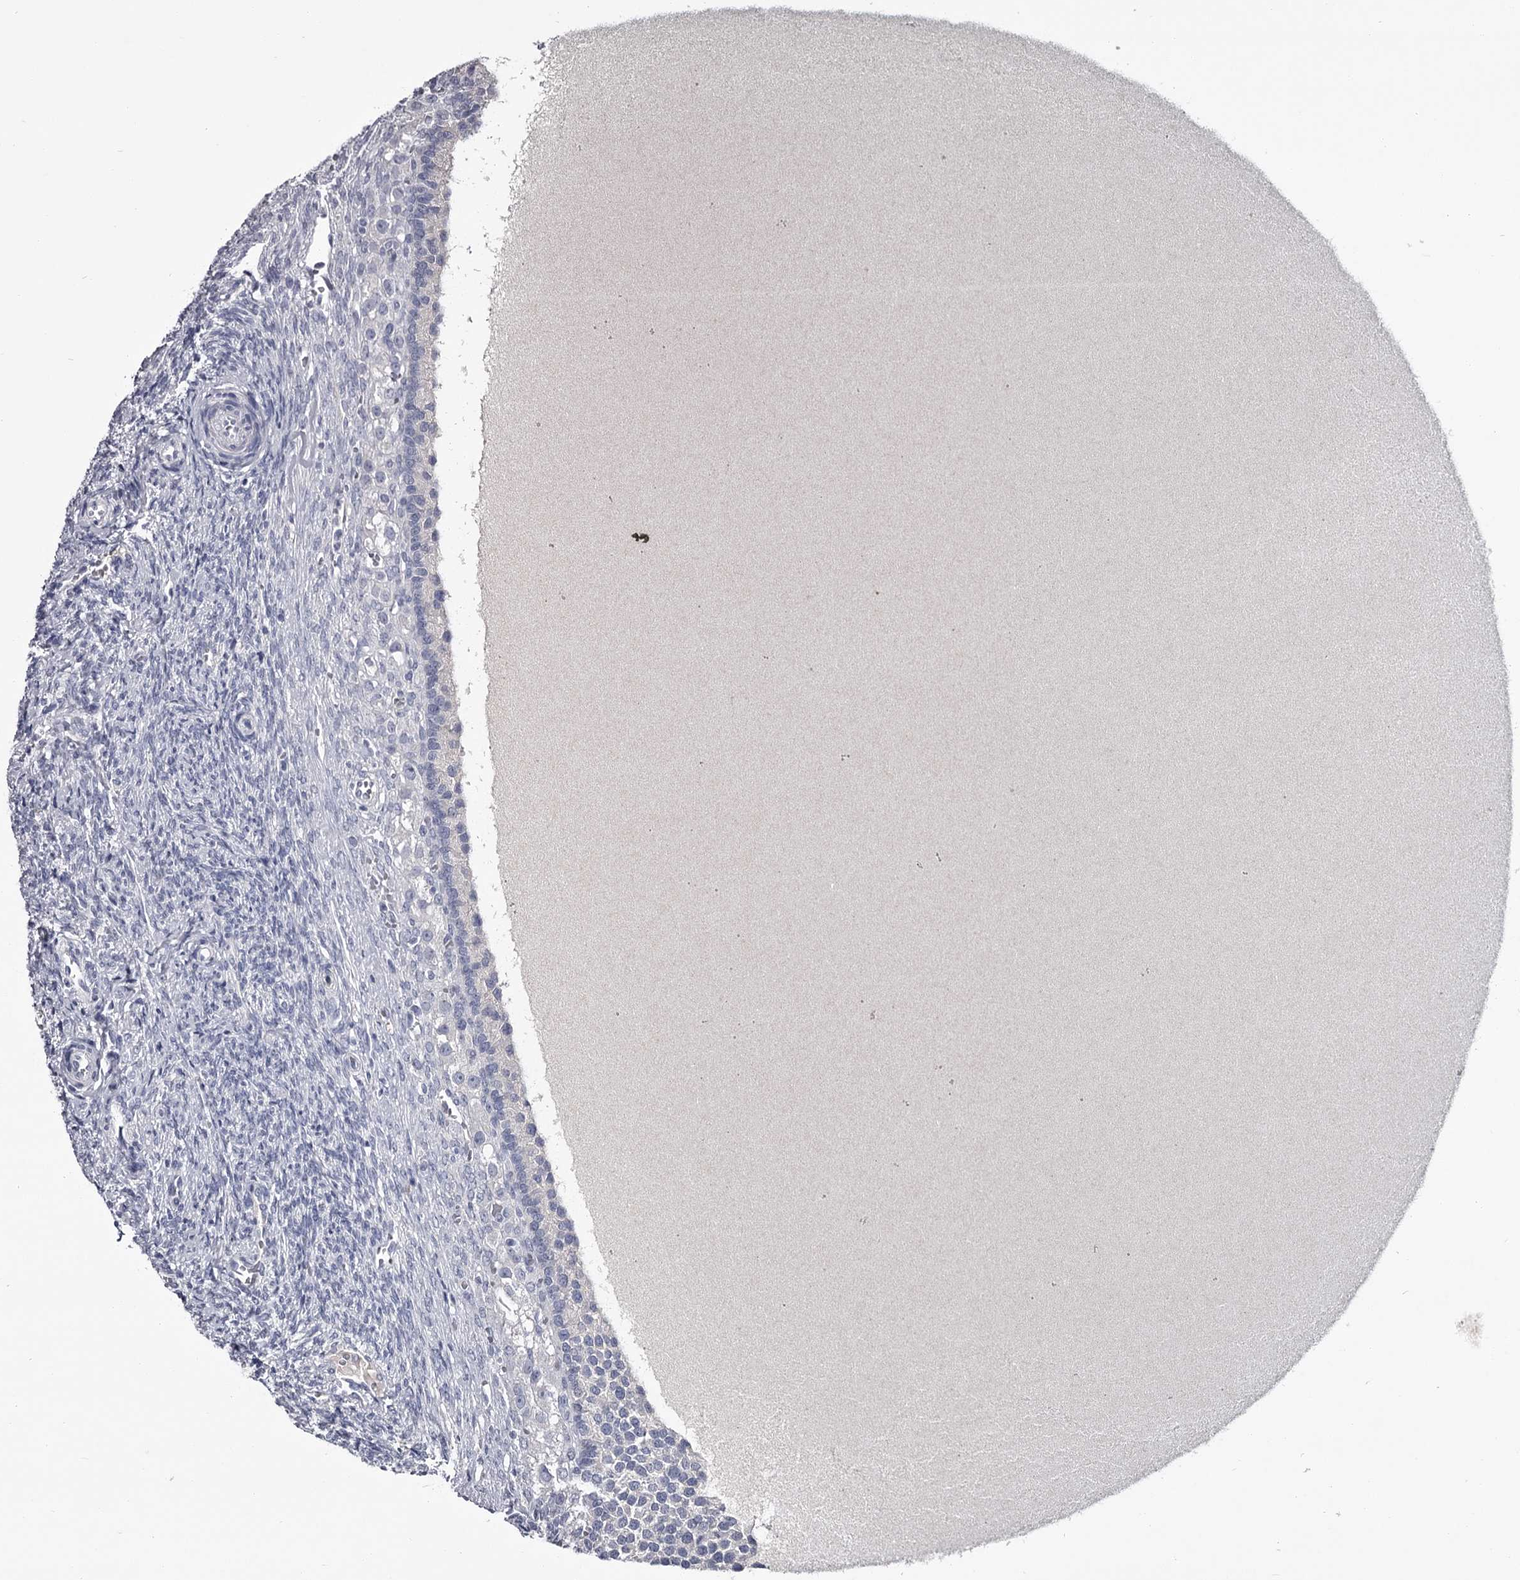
{"staining": {"intensity": "negative", "quantity": "none", "location": "none"}, "tissue": "ovary", "cell_type": "Ovarian stroma cells", "image_type": "normal", "snomed": [{"axis": "morphology", "description": "Normal tissue, NOS"}, {"axis": "topography", "description": "Ovary"}], "caption": "The immunohistochemistry (IHC) micrograph has no significant positivity in ovarian stroma cells of ovary.", "gene": "DAO", "patient": {"sex": "female", "age": 41}}